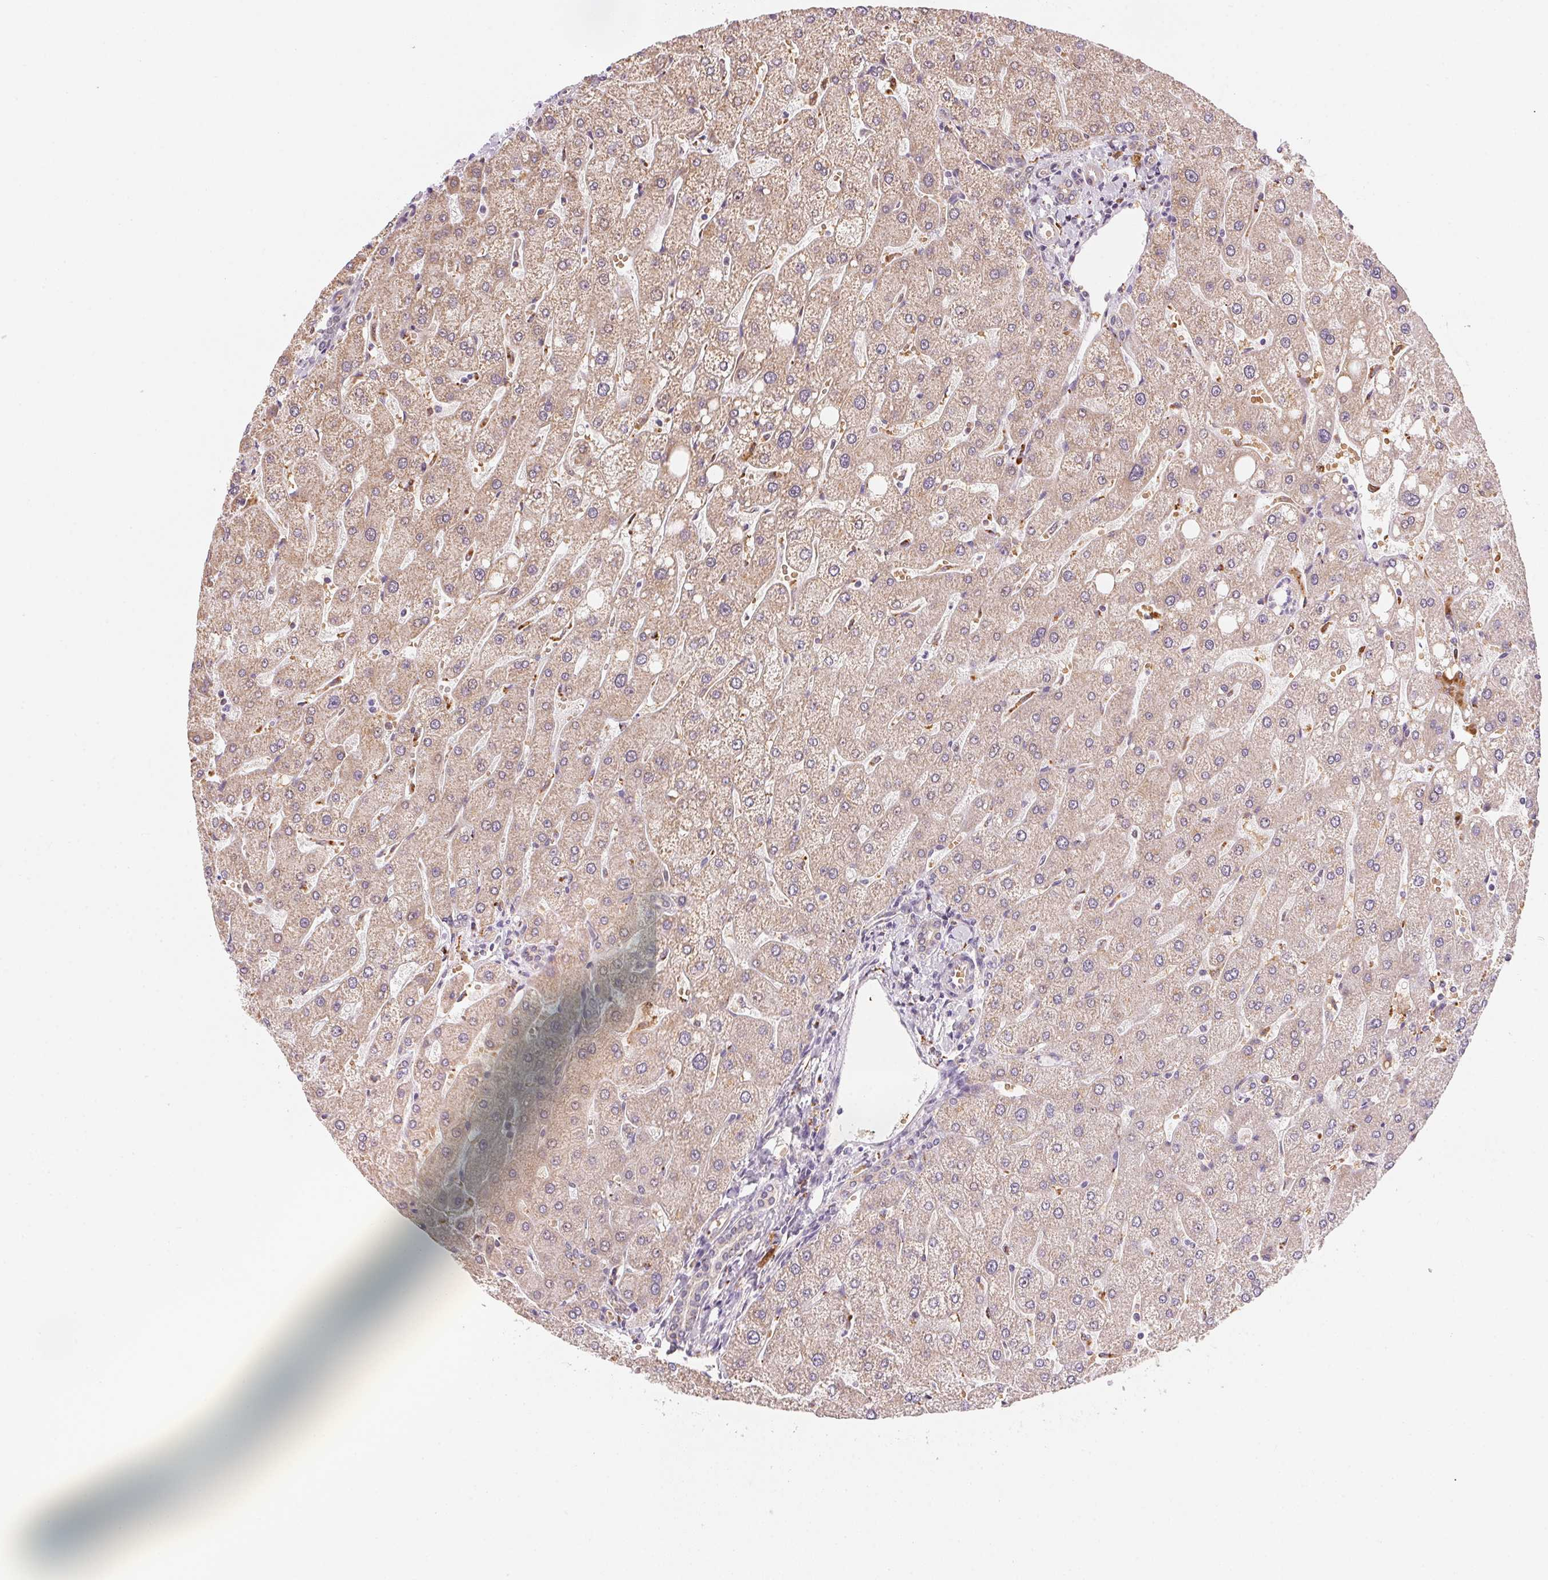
{"staining": {"intensity": "weak", "quantity": "<25%", "location": "cytoplasmic/membranous"}, "tissue": "liver", "cell_type": "Cholangiocytes", "image_type": "normal", "snomed": [{"axis": "morphology", "description": "Normal tissue, NOS"}, {"axis": "topography", "description": "Liver"}], "caption": "This is a histopathology image of immunohistochemistry (IHC) staining of normal liver, which shows no expression in cholangiocytes. Brightfield microscopy of immunohistochemistry stained with DAB (brown) and hematoxylin (blue), captured at high magnification.", "gene": "METTL13", "patient": {"sex": "male", "age": 67}}